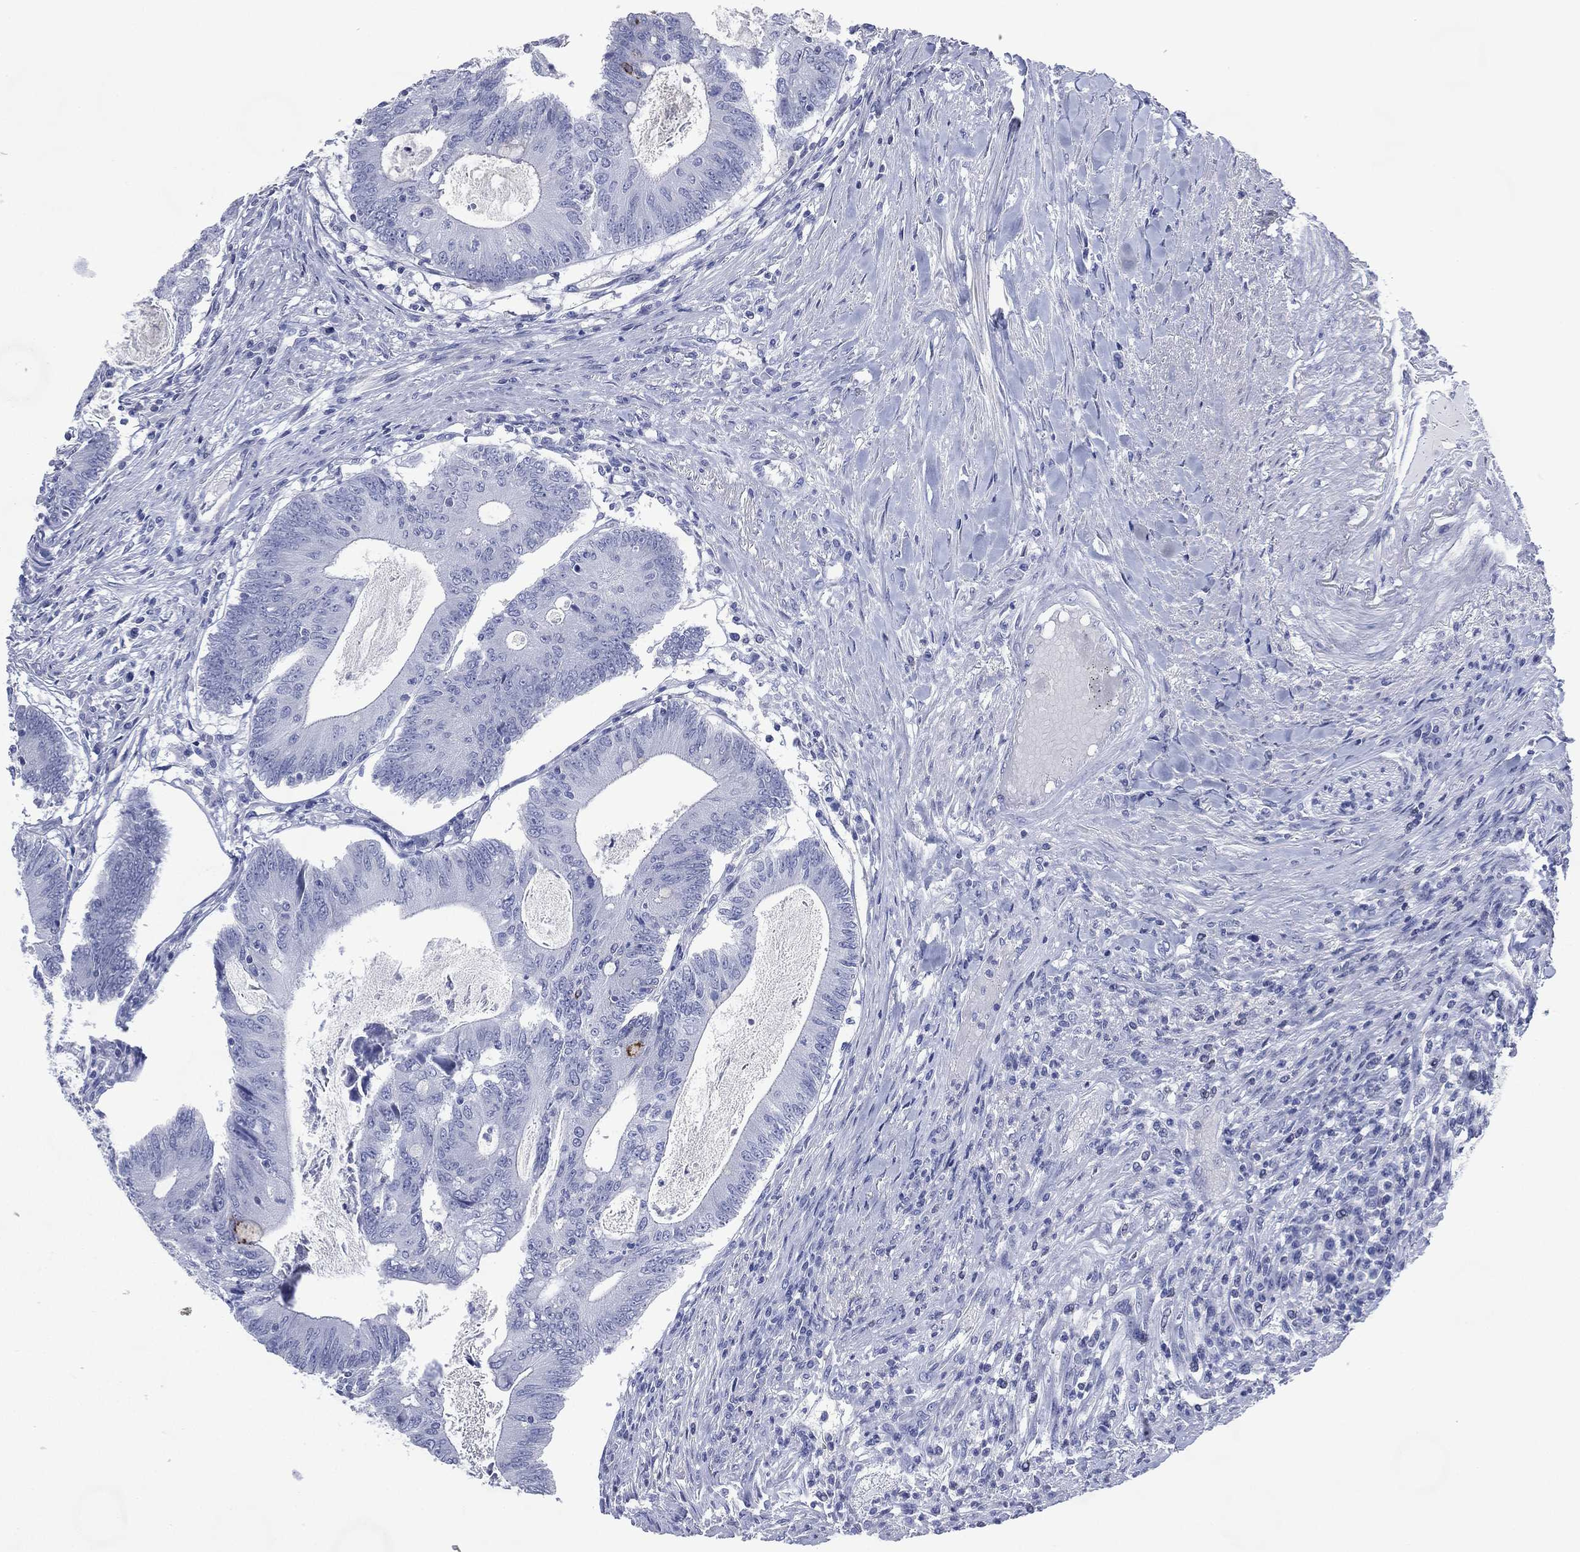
{"staining": {"intensity": "negative", "quantity": "none", "location": "none"}, "tissue": "colorectal cancer", "cell_type": "Tumor cells", "image_type": "cancer", "snomed": [{"axis": "morphology", "description": "Adenocarcinoma, NOS"}, {"axis": "topography", "description": "Colon"}], "caption": "High power microscopy micrograph of an IHC photomicrograph of colorectal adenocarcinoma, revealing no significant staining in tumor cells.", "gene": "TMEM247", "patient": {"sex": "female", "age": 70}}